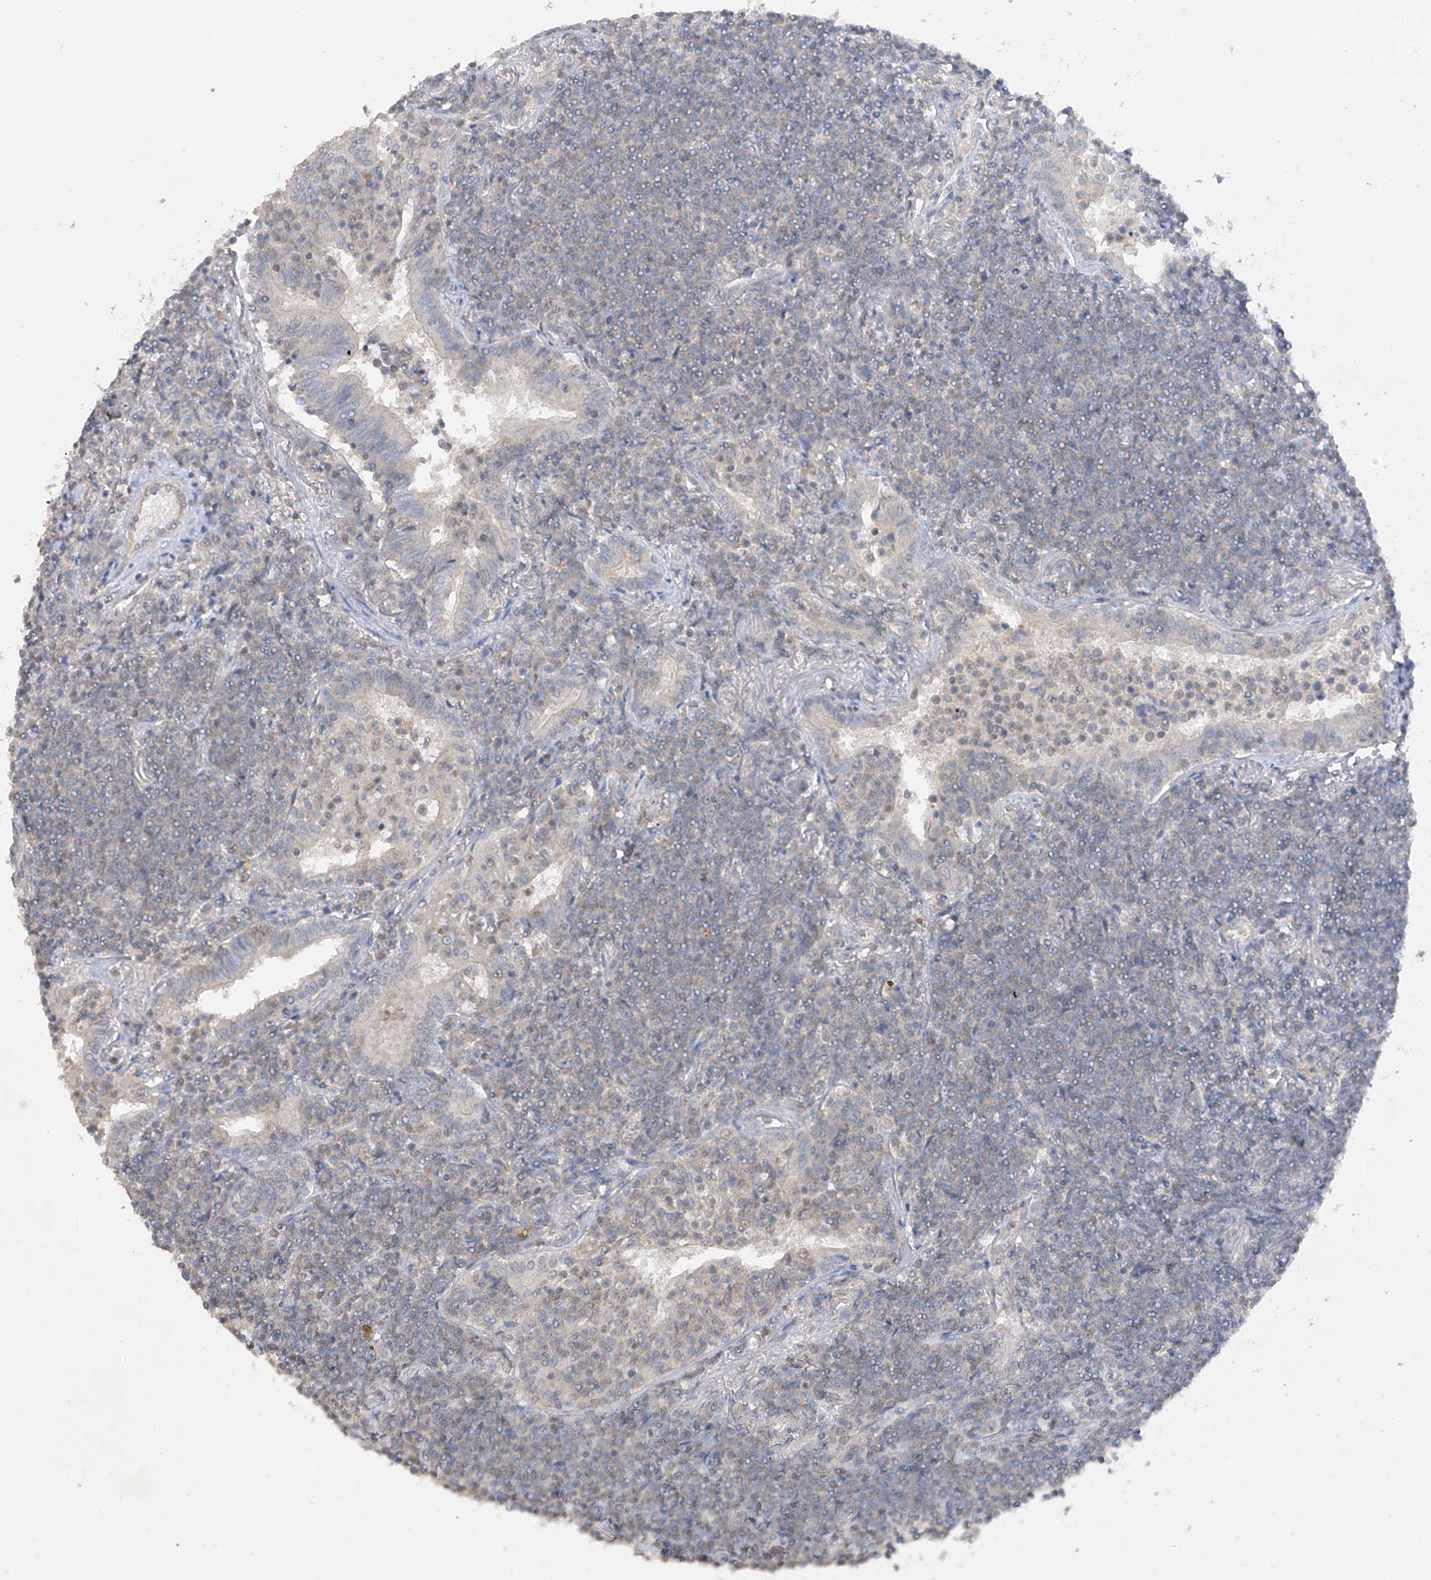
{"staining": {"intensity": "negative", "quantity": "none", "location": "none"}, "tissue": "lymphoma", "cell_type": "Tumor cells", "image_type": "cancer", "snomed": [{"axis": "morphology", "description": "Malignant lymphoma, non-Hodgkin's type, Low grade"}, {"axis": "topography", "description": "Lung"}], "caption": "Human malignant lymphoma, non-Hodgkin's type (low-grade) stained for a protein using IHC demonstrates no expression in tumor cells.", "gene": "HAS3", "patient": {"sex": "female", "age": 71}}